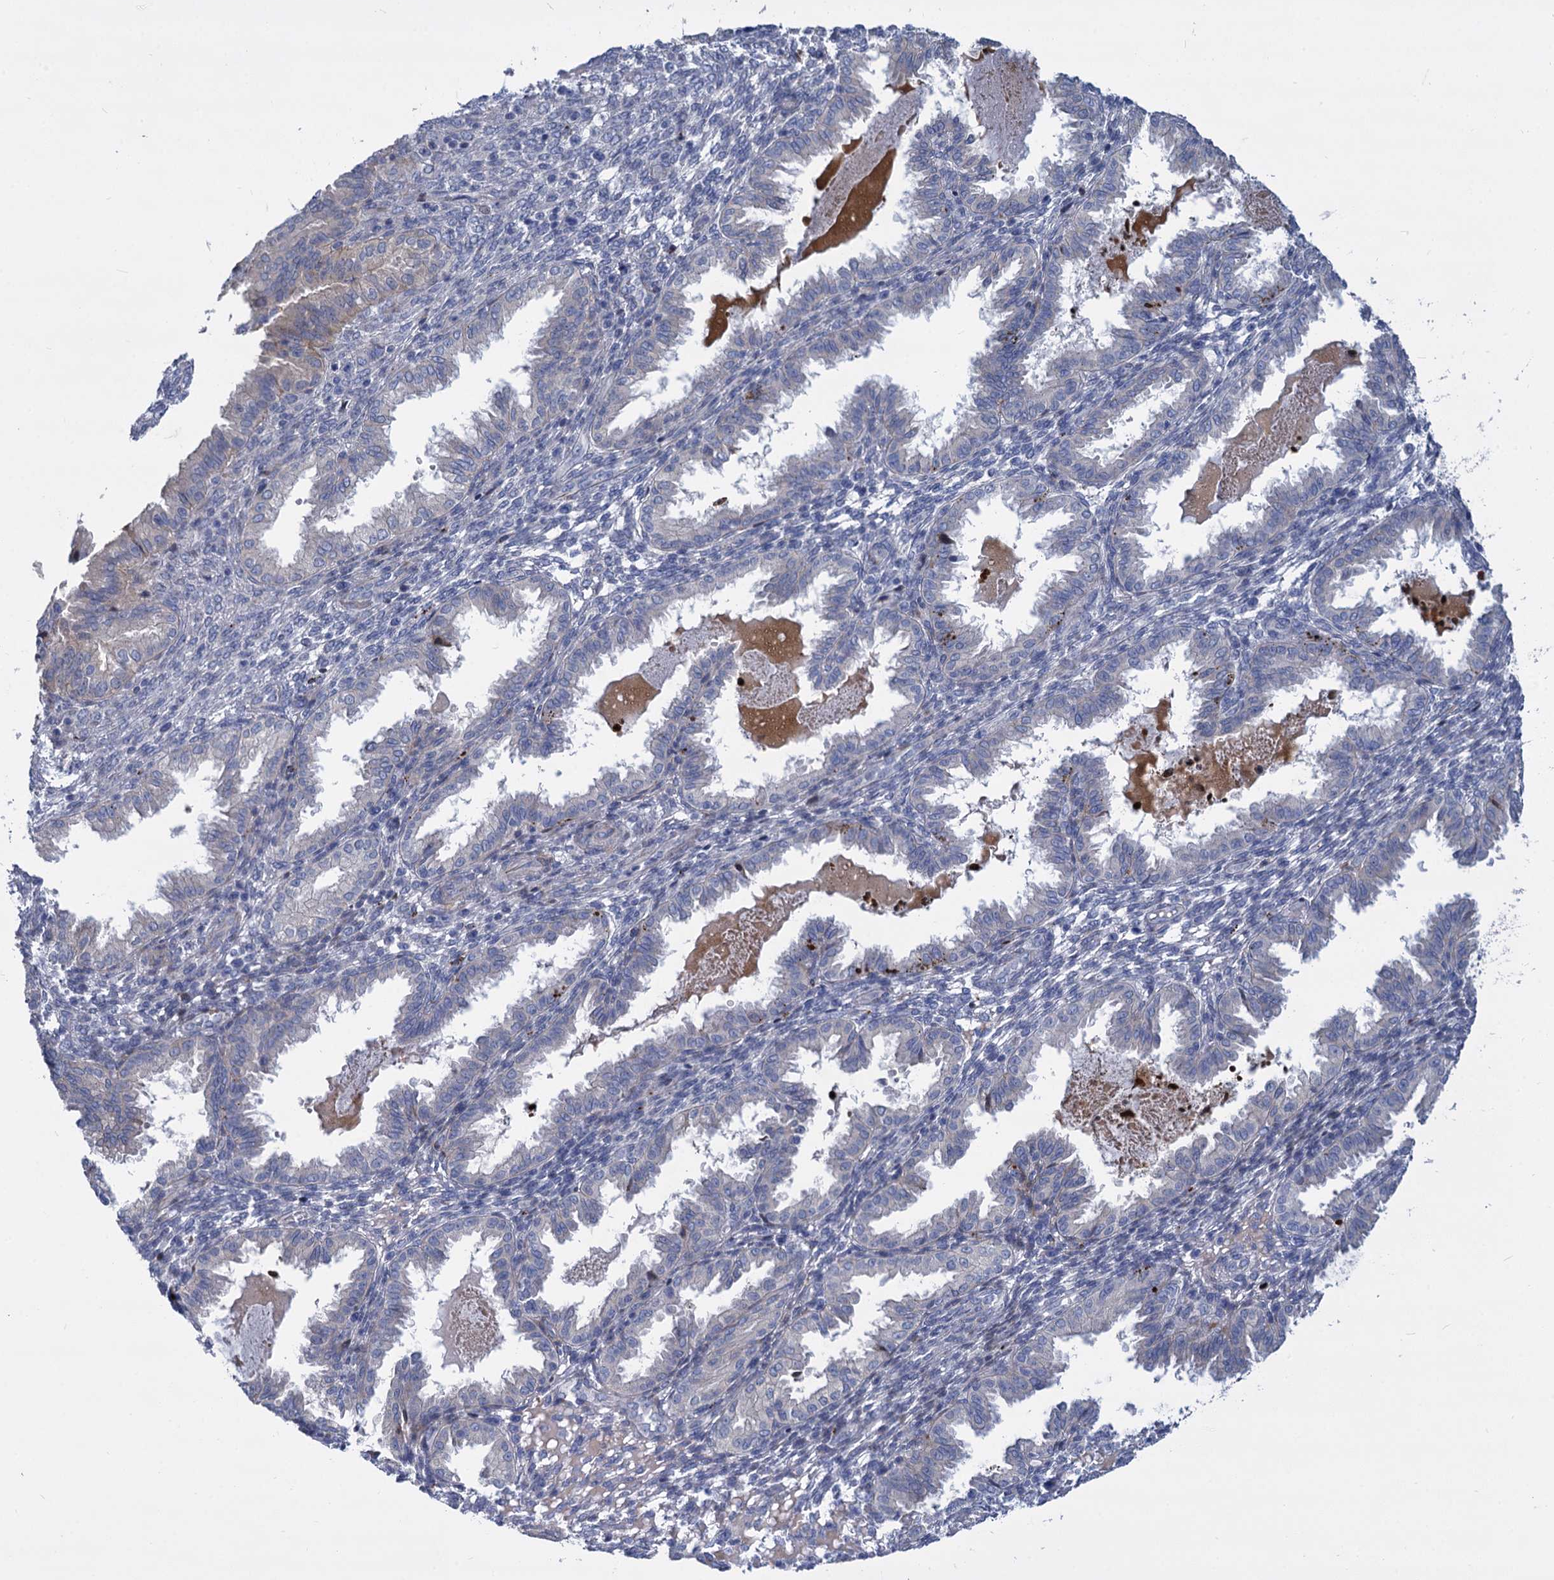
{"staining": {"intensity": "negative", "quantity": "none", "location": "none"}, "tissue": "endometrium", "cell_type": "Cells in endometrial stroma", "image_type": "normal", "snomed": [{"axis": "morphology", "description": "Normal tissue, NOS"}, {"axis": "topography", "description": "Endometrium"}], "caption": "Photomicrograph shows no significant protein staining in cells in endometrial stroma of normal endometrium.", "gene": "TRIM77", "patient": {"sex": "female", "age": 33}}